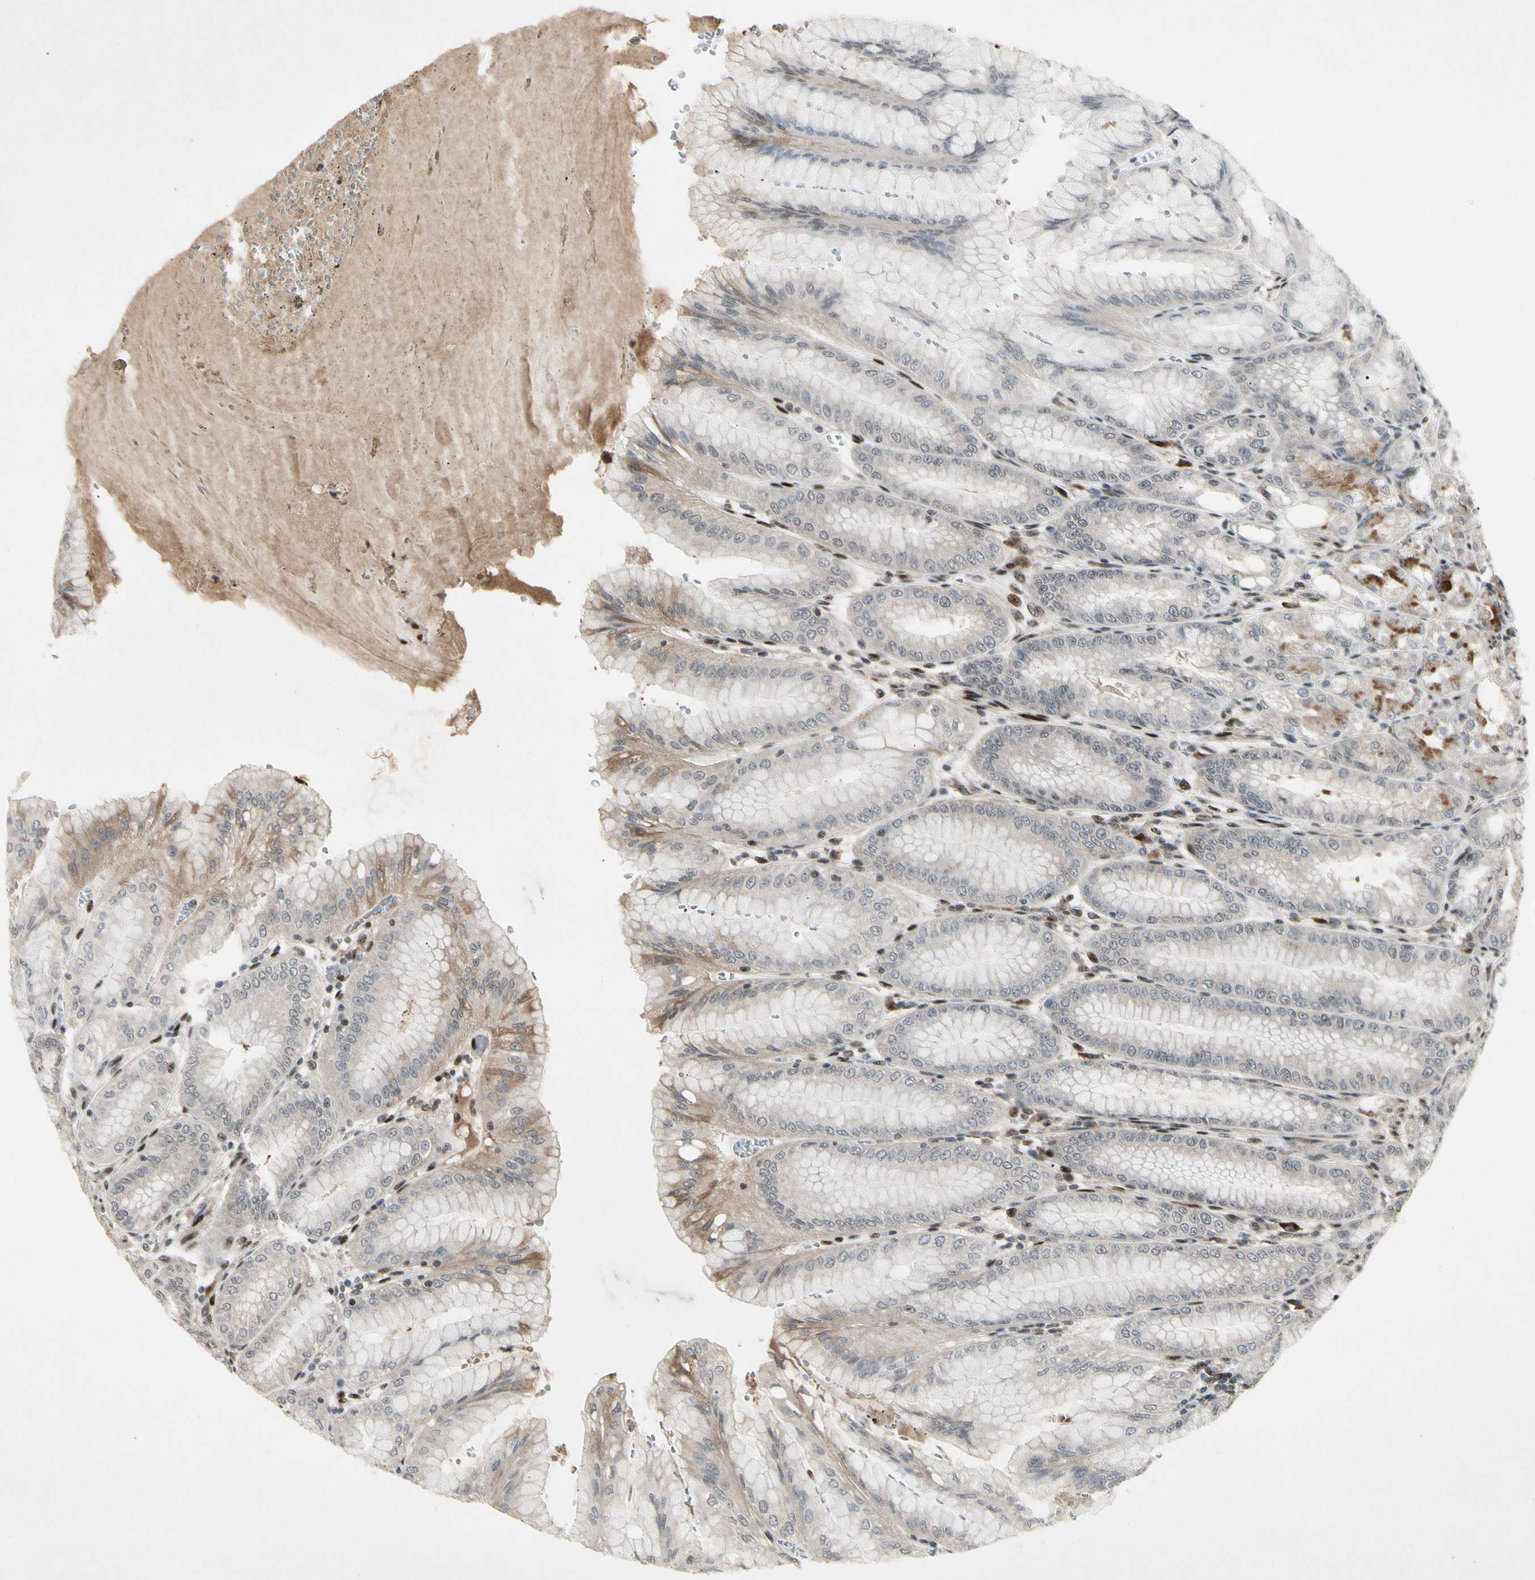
{"staining": {"intensity": "moderate", "quantity": "<25%", "location": "cytoplasmic/membranous,nuclear"}, "tissue": "stomach", "cell_type": "Glandular cells", "image_type": "normal", "snomed": [{"axis": "morphology", "description": "Normal tissue, NOS"}, {"axis": "topography", "description": "Stomach, lower"}], "caption": "Immunohistochemistry photomicrograph of unremarkable stomach stained for a protein (brown), which demonstrates low levels of moderate cytoplasmic/membranous,nuclear expression in approximately <25% of glandular cells.", "gene": "FOXJ2", "patient": {"sex": "male", "age": 71}}